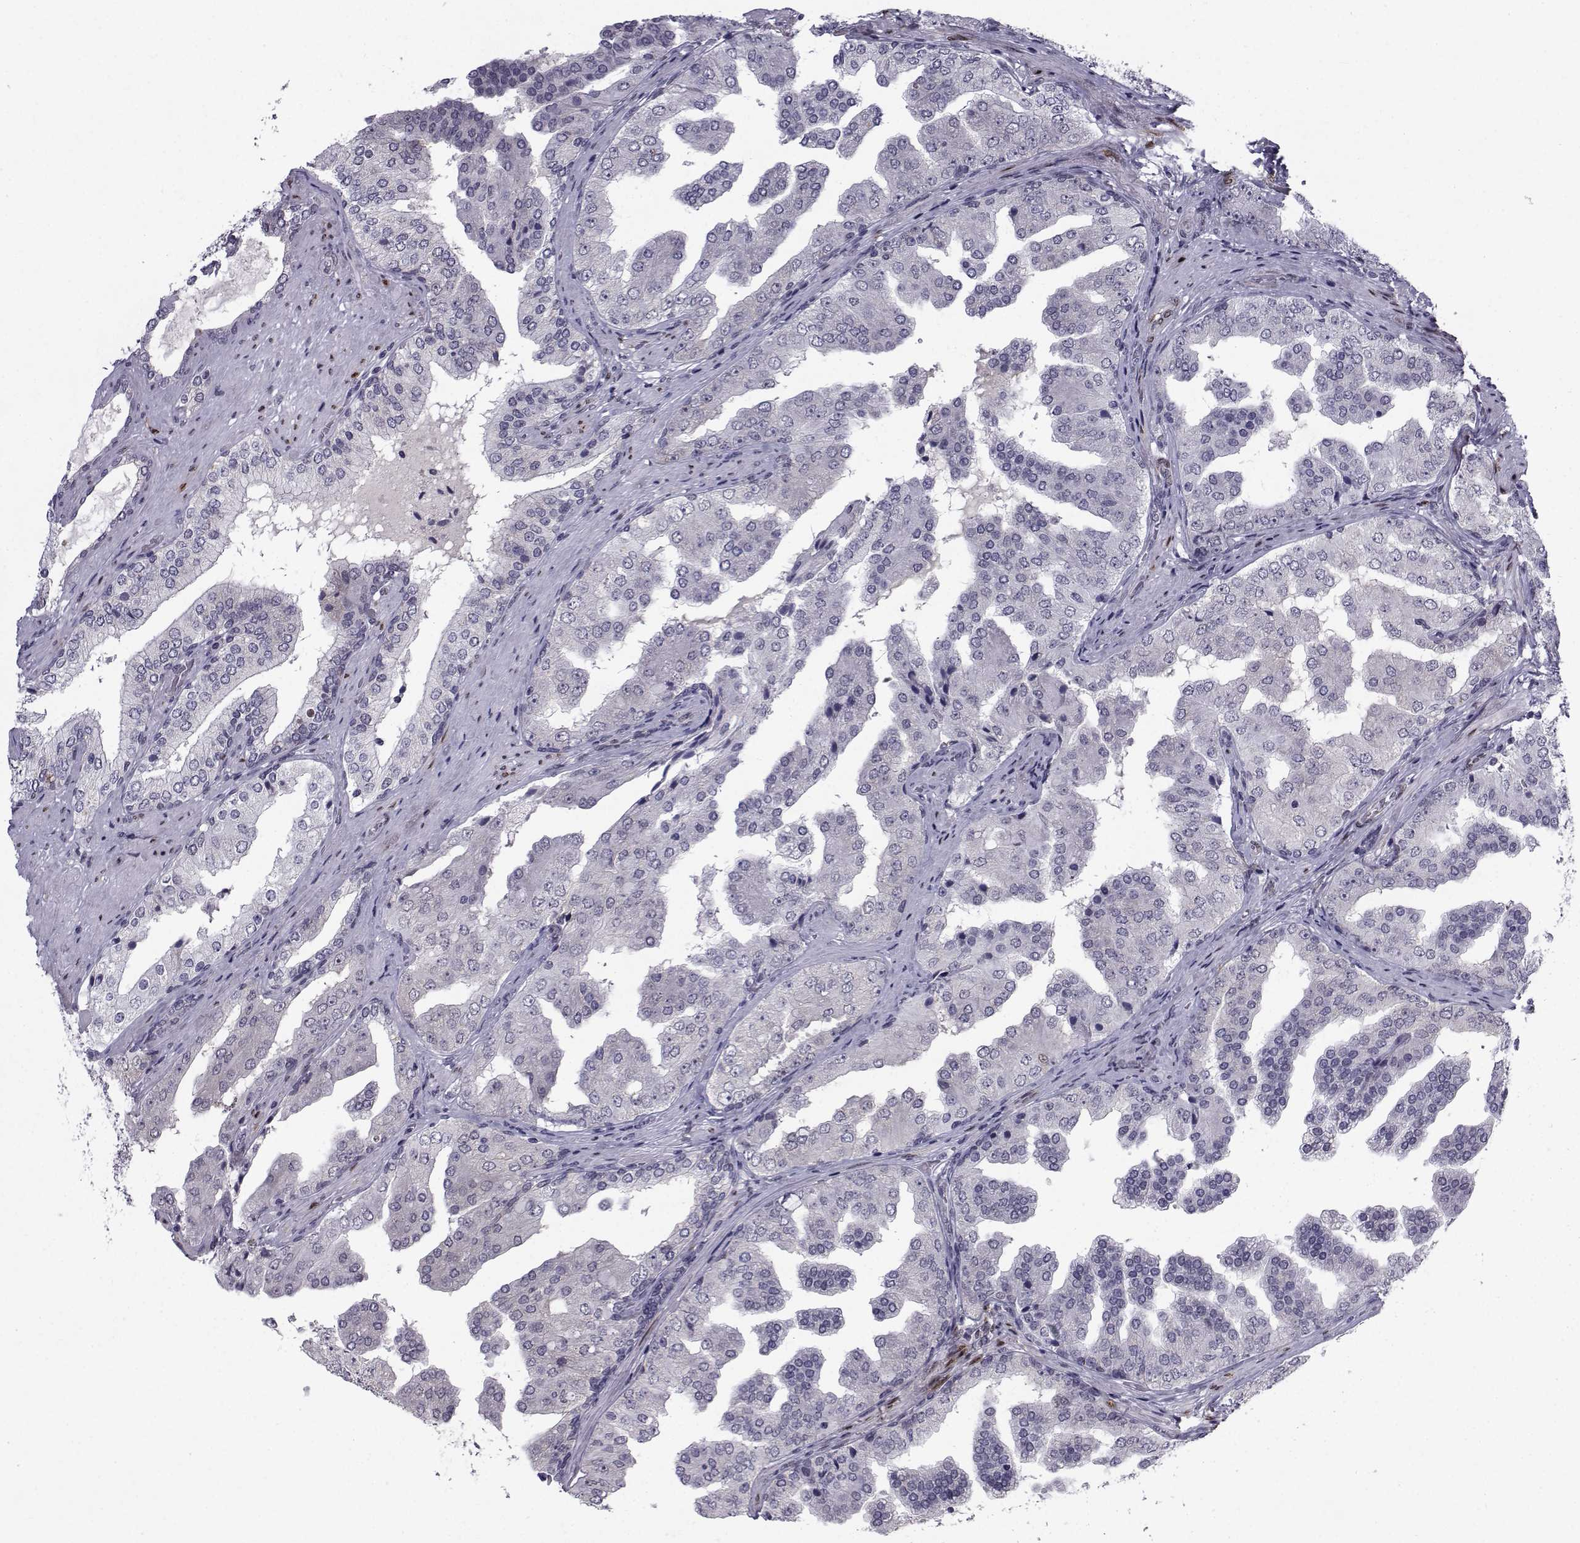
{"staining": {"intensity": "weak", "quantity": "<25%", "location": "nuclear"}, "tissue": "prostate cancer", "cell_type": "Tumor cells", "image_type": "cancer", "snomed": [{"axis": "morphology", "description": "Adenocarcinoma, Low grade"}, {"axis": "topography", "description": "Prostate and seminal vesicle, NOS"}], "caption": "A high-resolution image shows IHC staining of adenocarcinoma (low-grade) (prostate), which reveals no significant positivity in tumor cells.", "gene": "RBM24", "patient": {"sex": "male", "age": 61}}